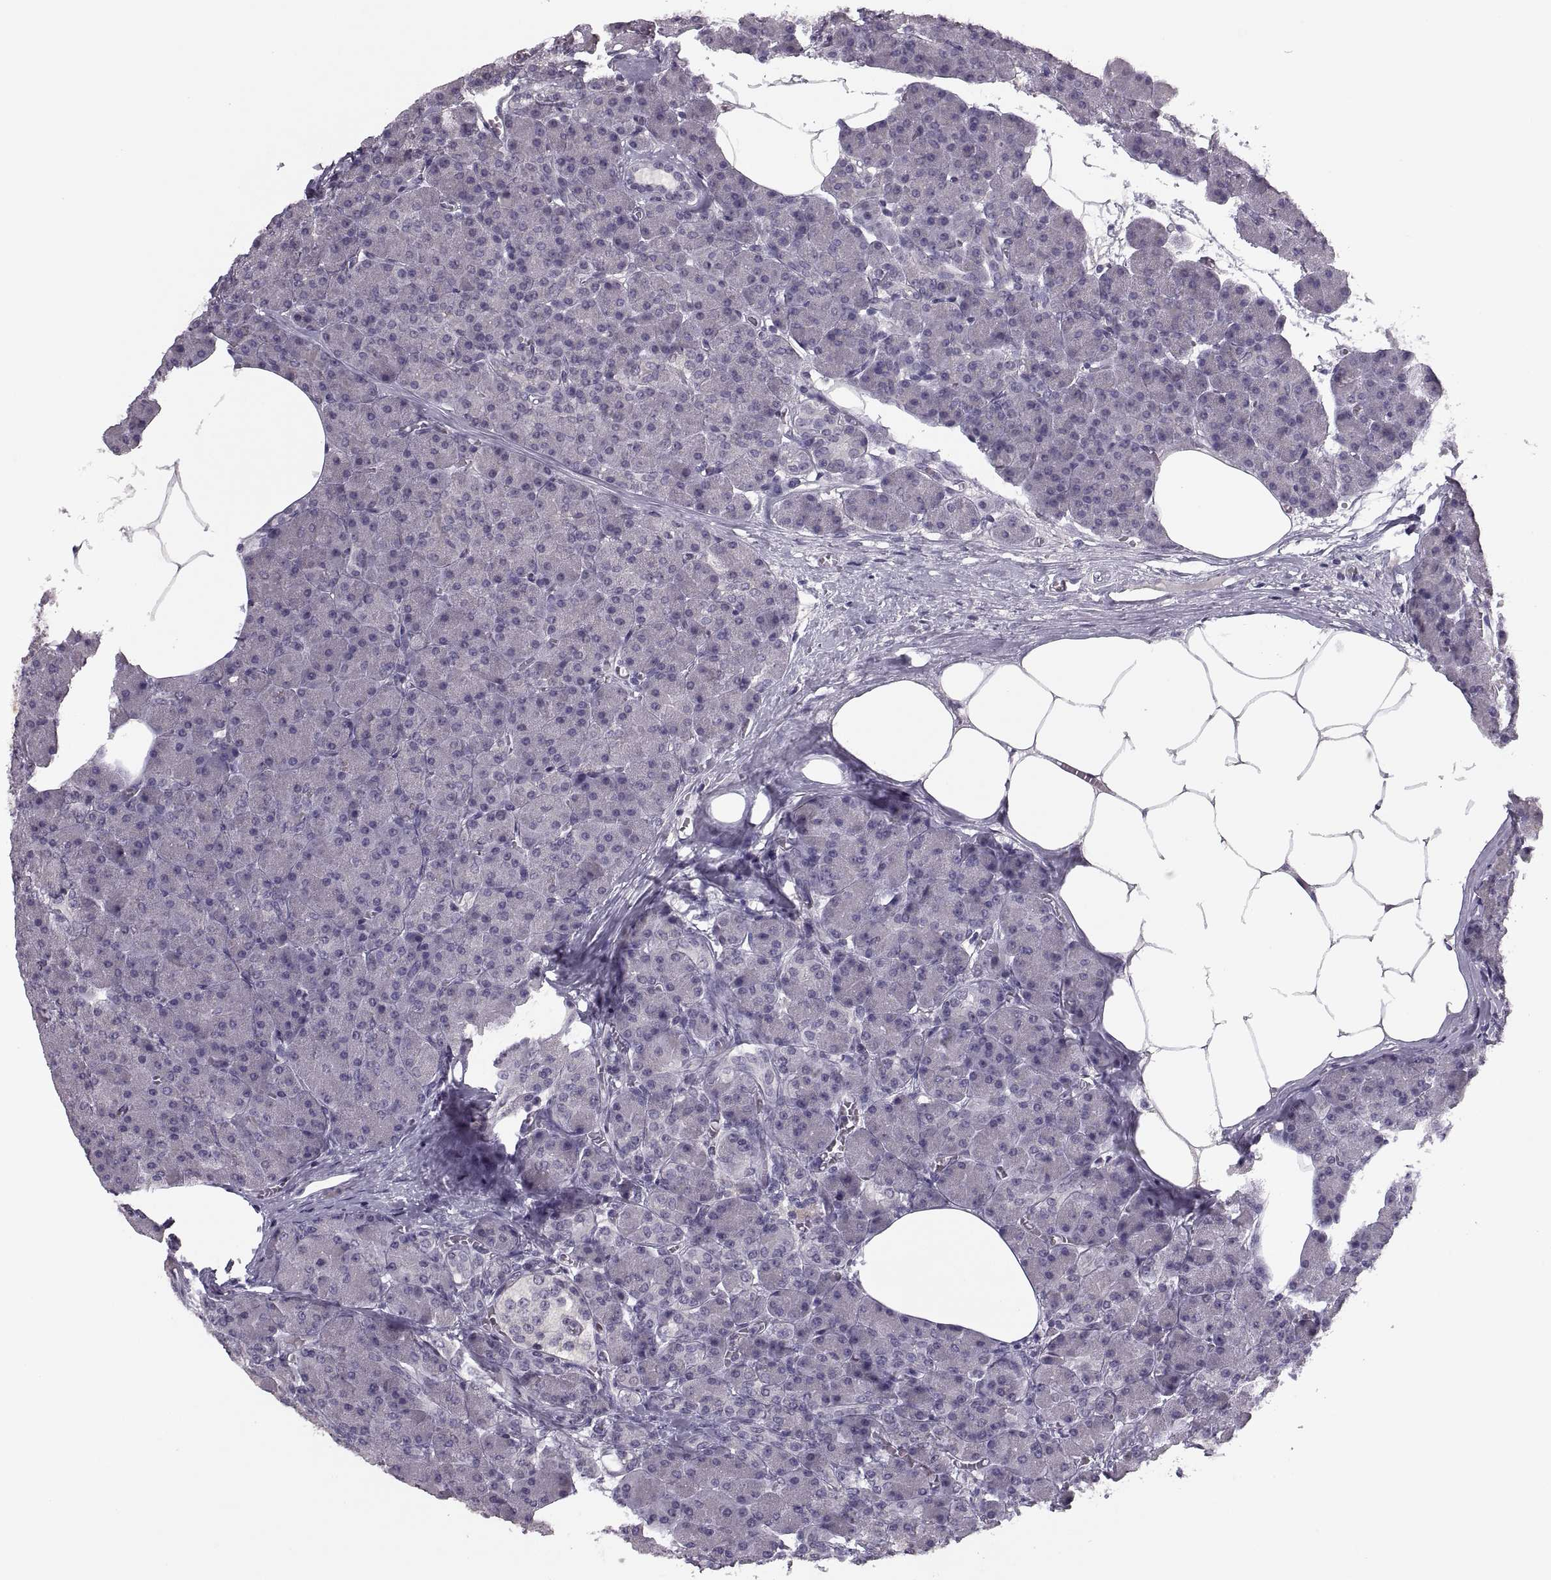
{"staining": {"intensity": "negative", "quantity": "none", "location": "none"}, "tissue": "pancreas", "cell_type": "Exocrine glandular cells", "image_type": "normal", "snomed": [{"axis": "morphology", "description": "Normal tissue, NOS"}, {"axis": "topography", "description": "Pancreas"}], "caption": "Pancreas stained for a protein using immunohistochemistry displays no positivity exocrine glandular cells.", "gene": "CACNA1F", "patient": {"sex": "female", "age": 45}}